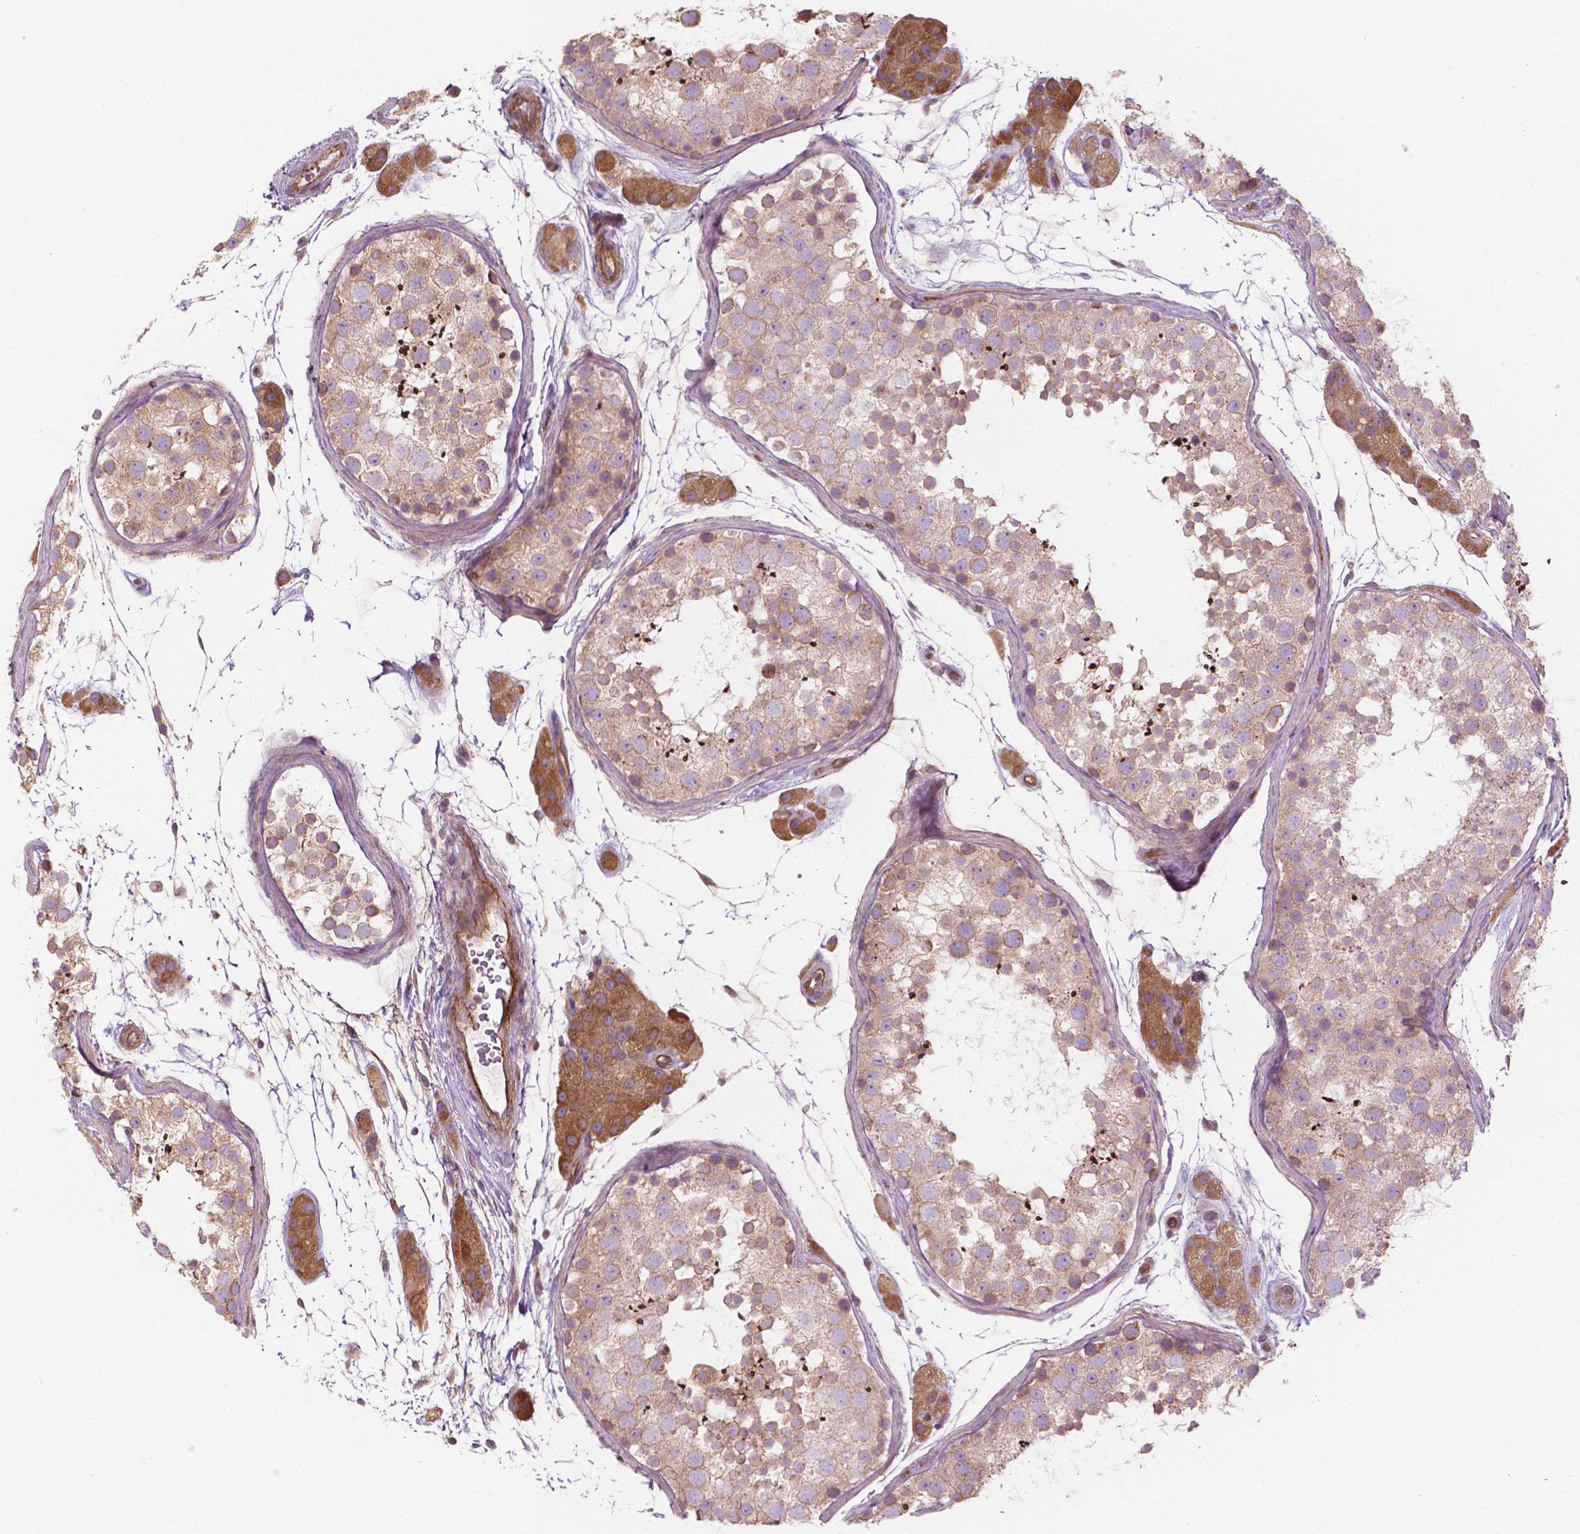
{"staining": {"intensity": "weak", "quantity": "25%-75%", "location": "cytoplasmic/membranous"}, "tissue": "testis", "cell_type": "Cells in seminiferous ducts", "image_type": "normal", "snomed": [{"axis": "morphology", "description": "Normal tissue, NOS"}, {"axis": "topography", "description": "Testis"}], "caption": "High-power microscopy captured an IHC image of benign testis, revealing weak cytoplasmic/membranous staining in about 25%-75% of cells in seminiferous ducts. Using DAB (brown) and hematoxylin (blue) stains, captured at high magnification using brightfield microscopy.", "gene": "SURF4", "patient": {"sex": "male", "age": 41}}